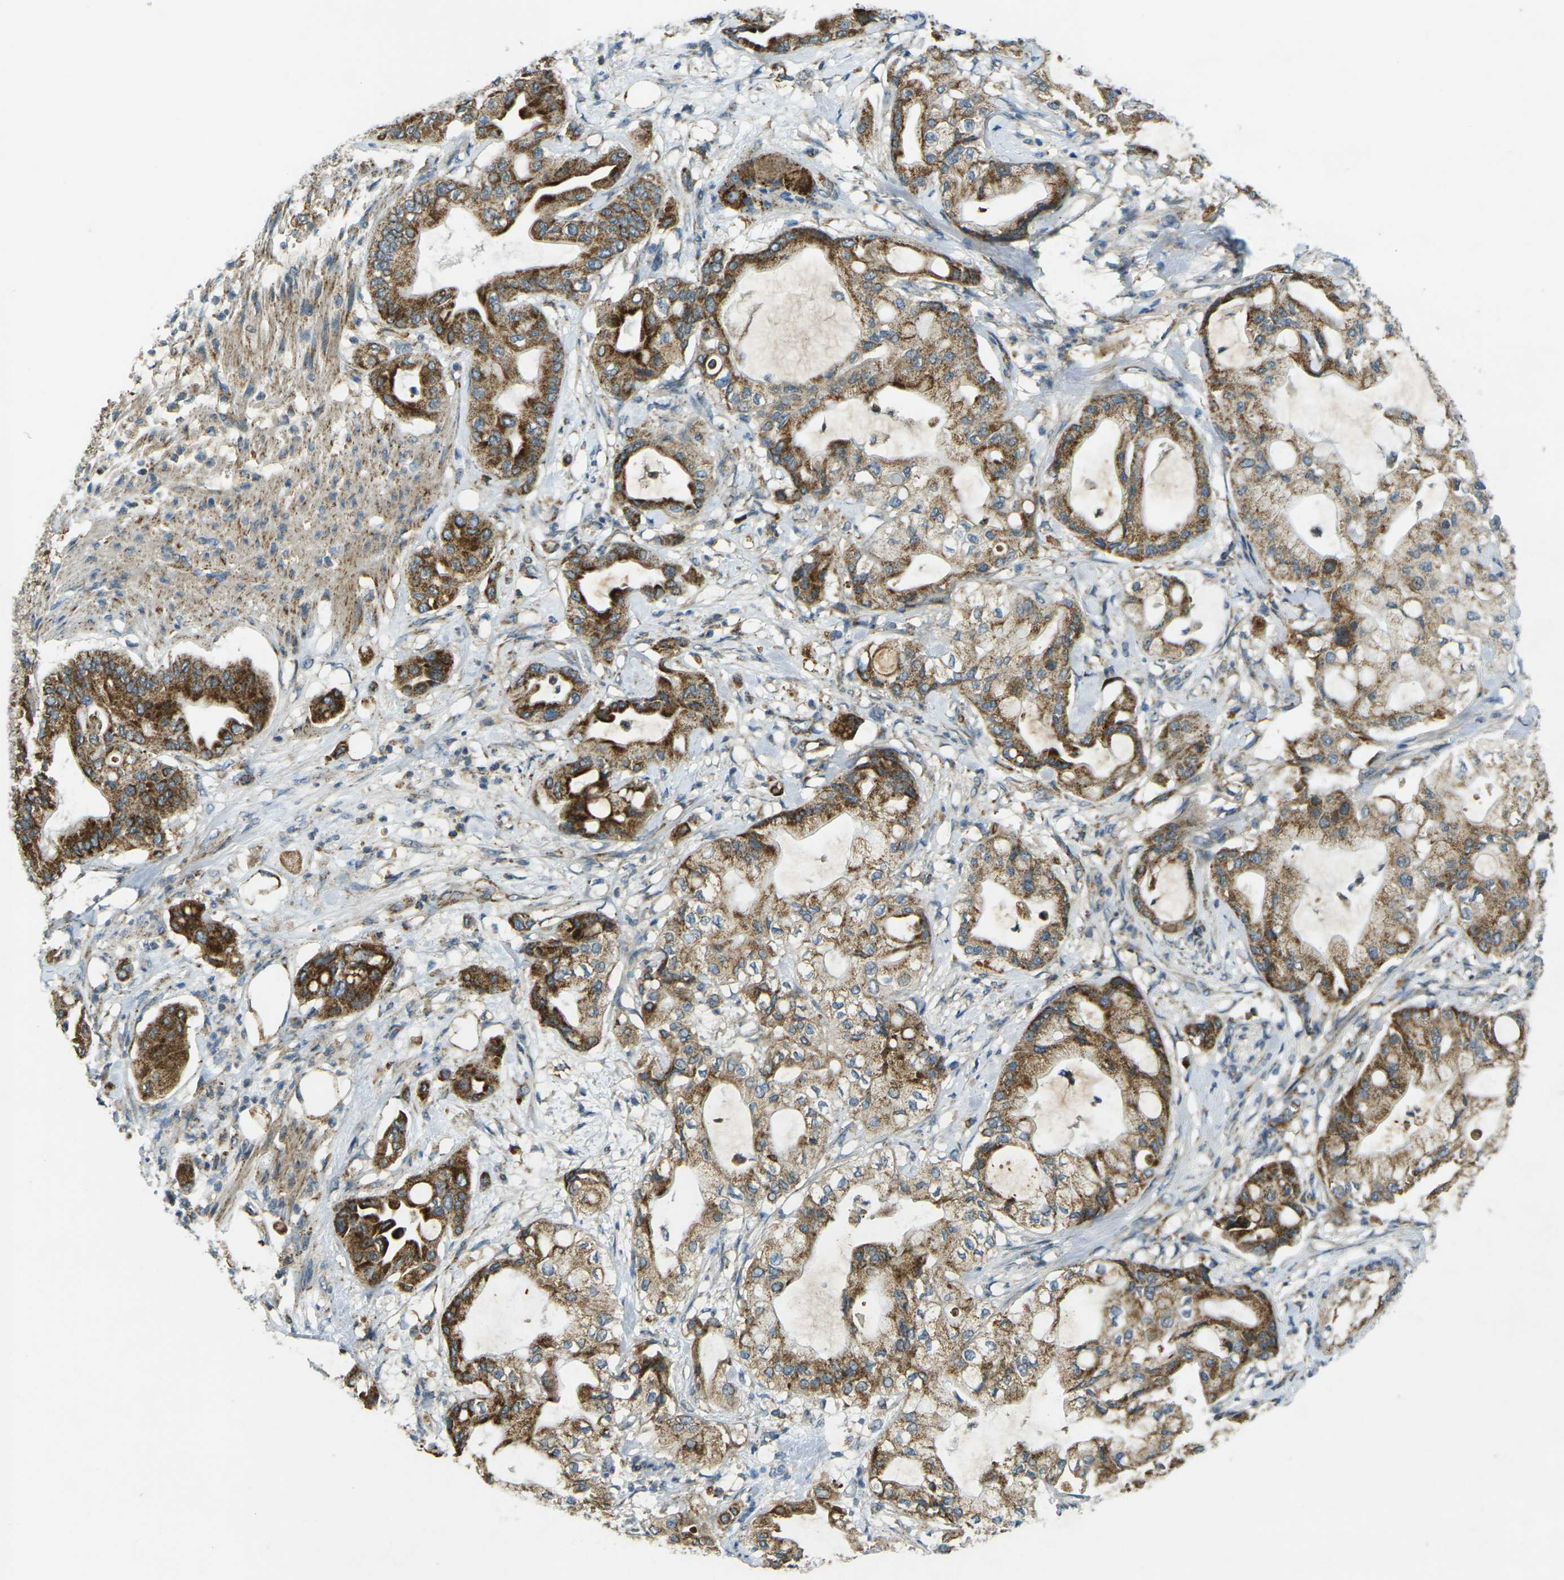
{"staining": {"intensity": "strong", "quantity": ">75%", "location": "cytoplasmic/membranous"}, "tissue": "pancreatic cancer", "cell_type": "Tumor cells", "image_type": "cancer", "snomed": [{"axis": "morphology", "description": "Adenocarcinoma, NOS"}, {"axis": "morphology", "description": "Adenocarcinoma, metastatic, NOS"}, {"axis": "topography", "description": "Lymph node"}, {"axis": "topography", "description": "Pancreas"}, {"axis": "topography", "description": "Duodenum"}], "caption": "Protein expression analysis of pancreatic cancer (adenocarcinoma) demonstrates strong cytoplasmic/membranous expression in about >75% of tumor cells. (brown staining indicates protein expression, while blue staining denotes nuclei).", "gene": "IGF1R", "patient": {"sex": "female", "age": 64}}